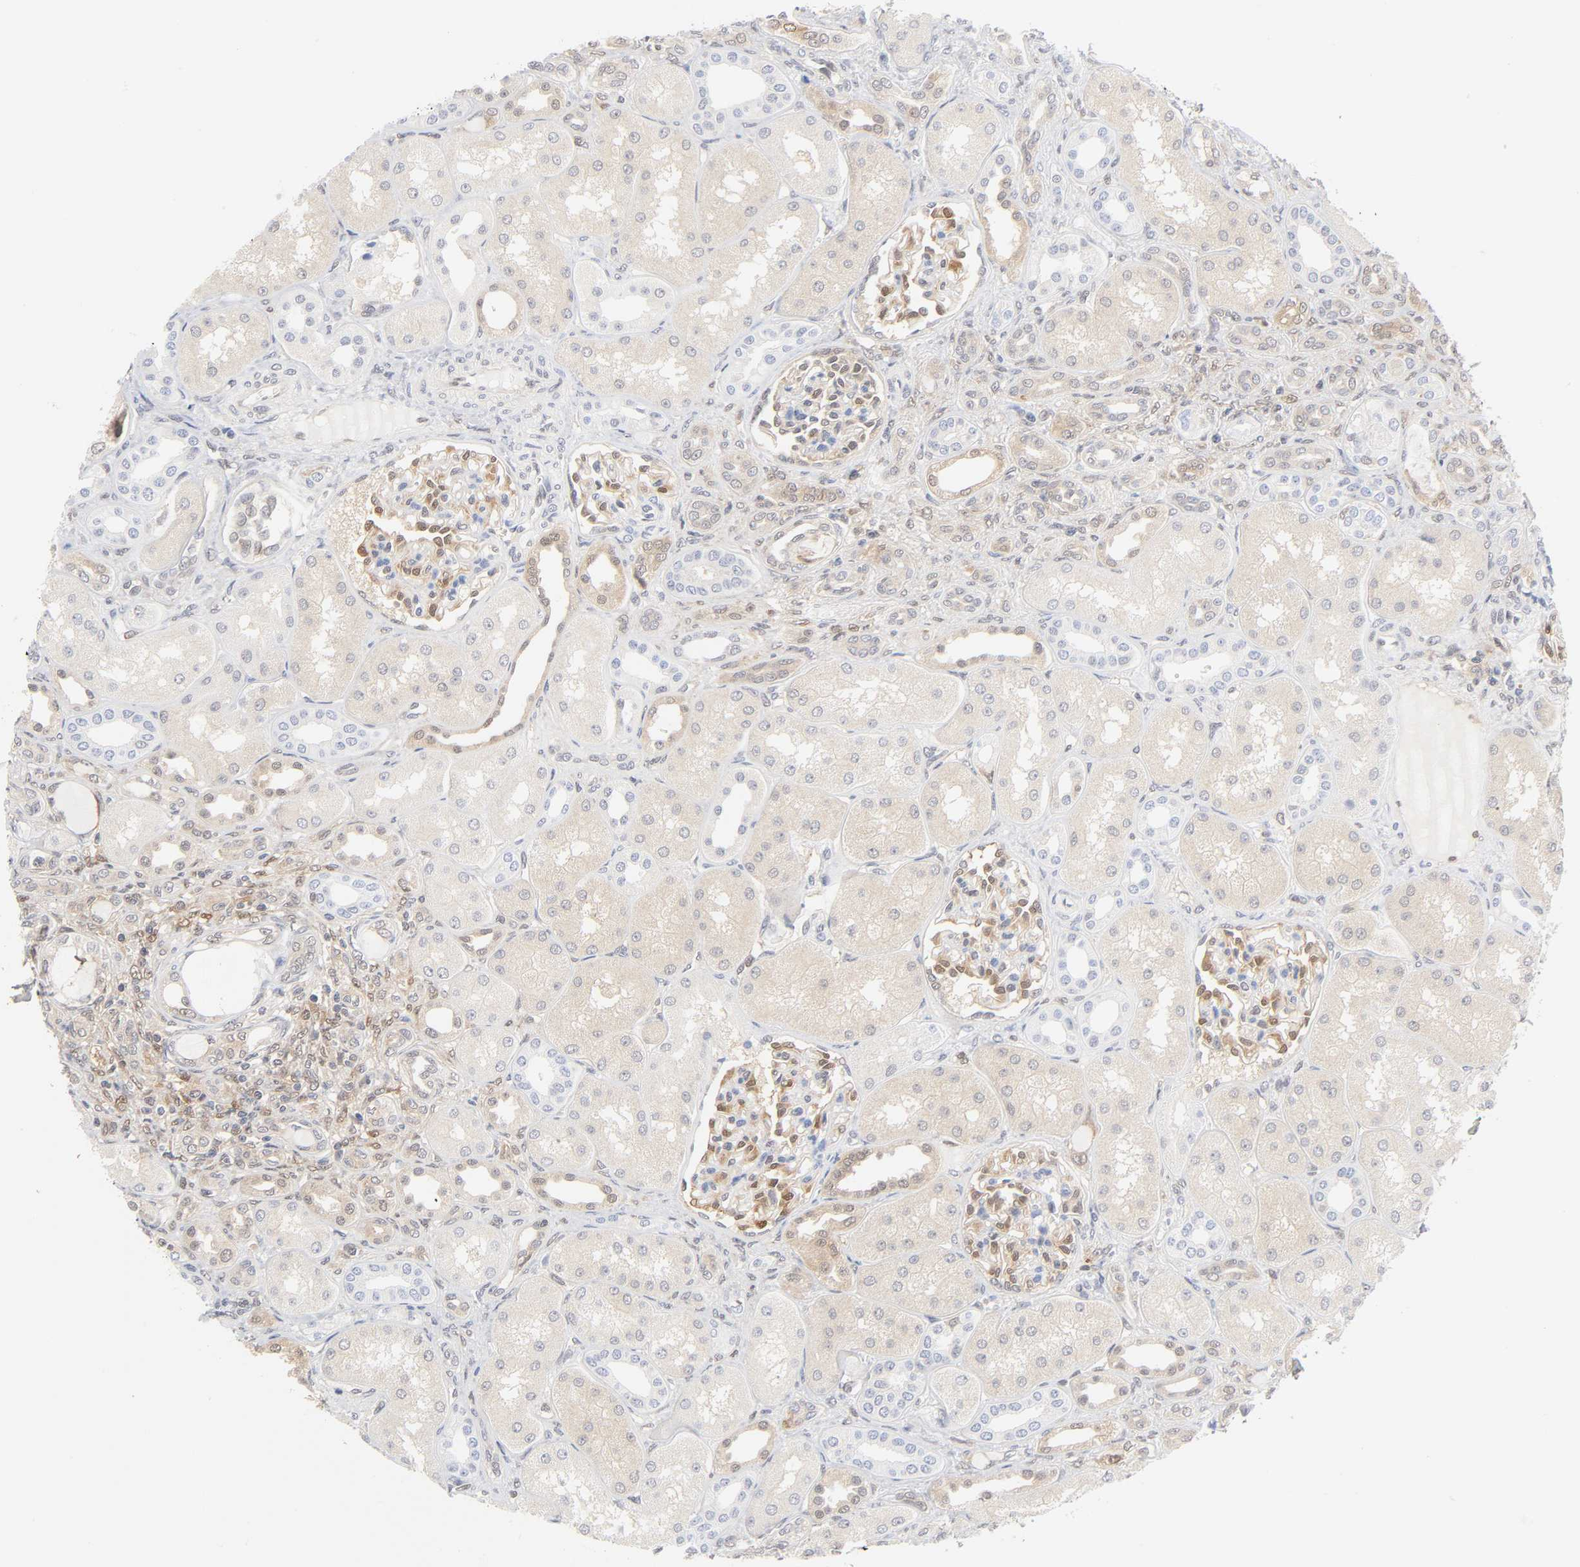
{"staining": {"intensity": "strong", "quantity": "<25%", "location": "cytoplasmic/membranous"}, "tissue": "kidney", "cell_type": "Cells in glomeruli", "image_type": "normal", "snomed": [{"axis": "morphology", "description": "Normal tissue, NOS"}, {"axis": "topography", "description": "Kidney"}], "caption": "High-magnification brightfield microscopy of normal kidney stained with DAB (brown) and counterstained with hematoxylin (blue). cells in glomeruli exhibit strong cytoplasmic/membranous expression is appreciated in about<25% of cells.", "gene": "DFFB", "patient": {"sex": "male", "age": 7}}